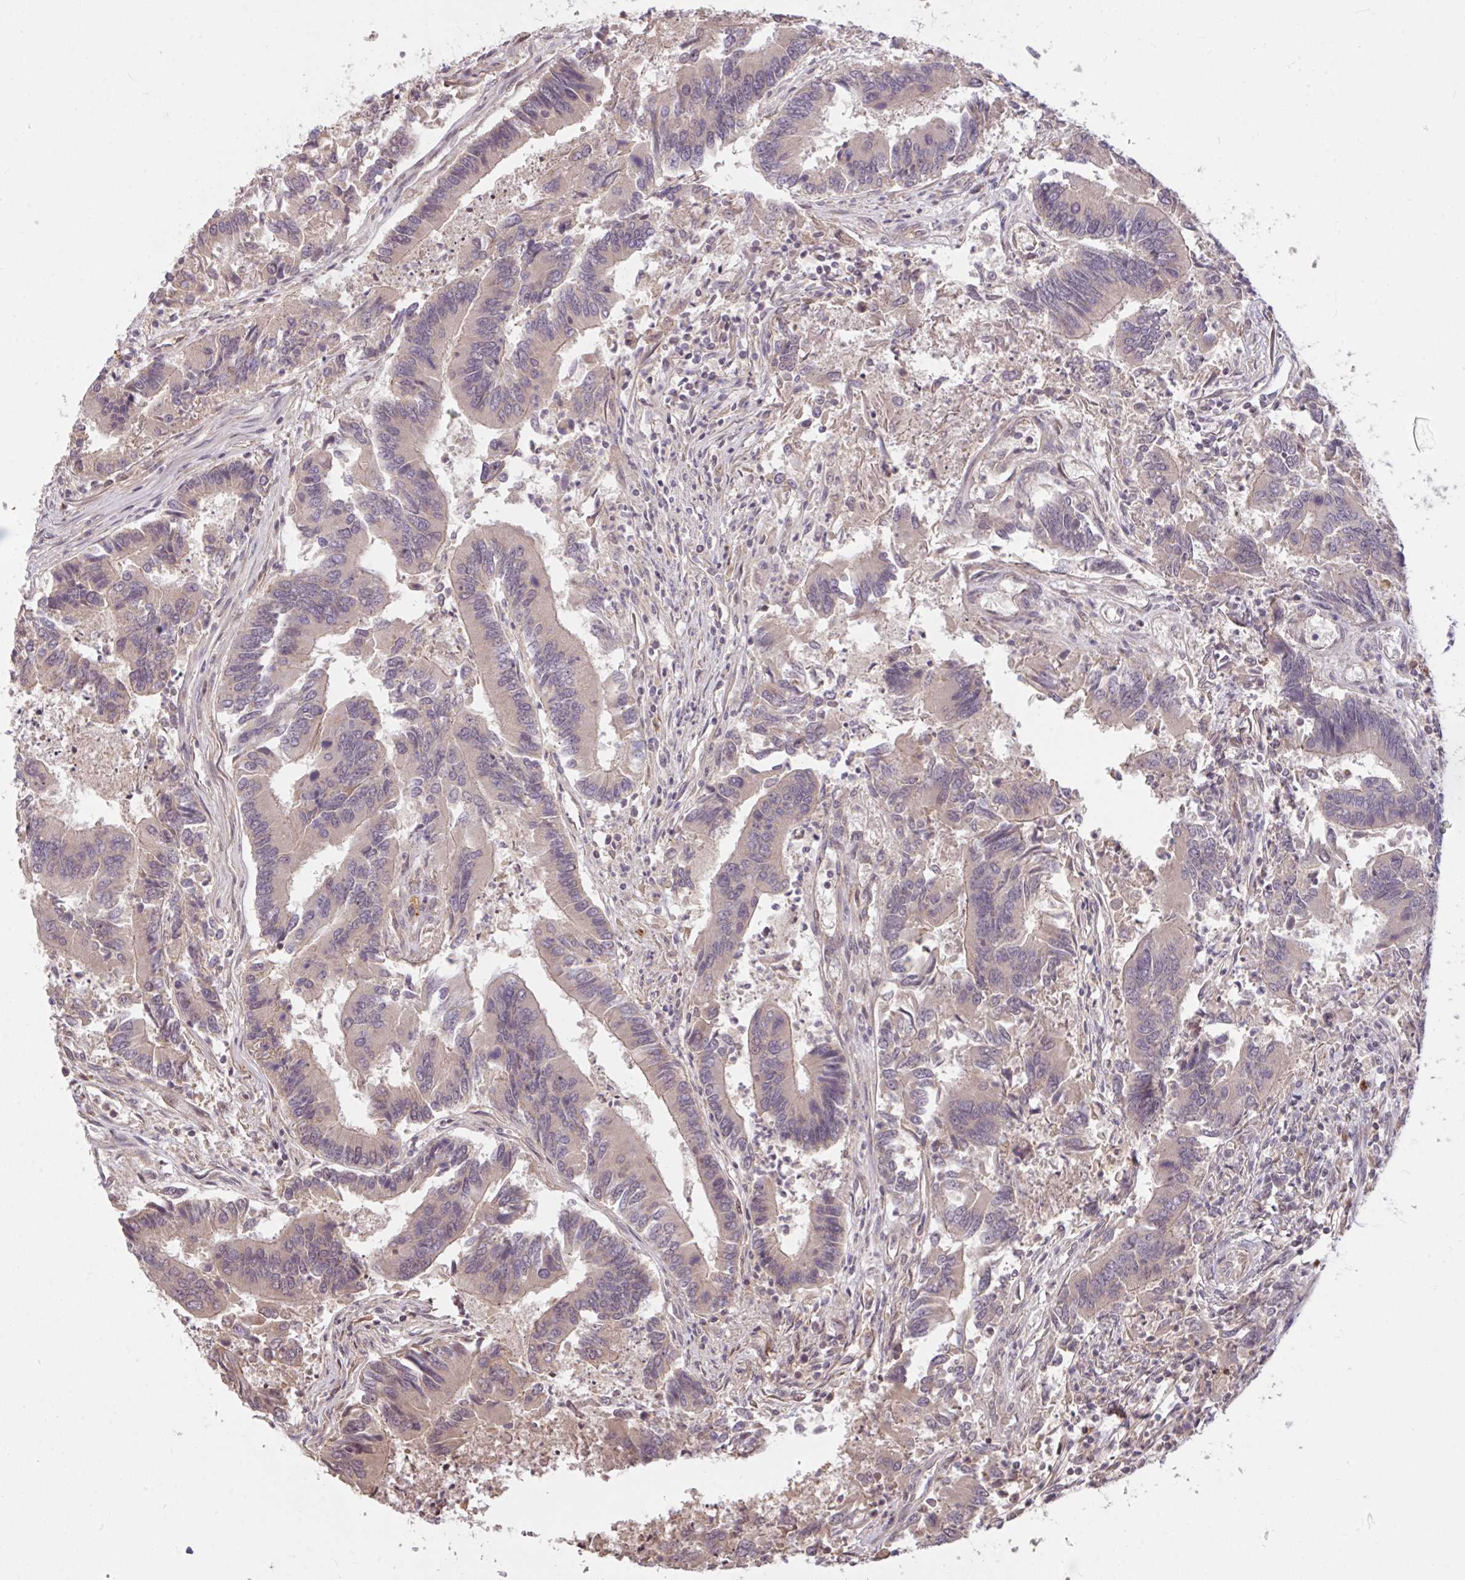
{"staining": {"intensity": "negative", "quantity": "none", "location": "none"}, "tissue": "colorectal cancer", "cell_type": "Tumor cells", "image_type": "cancer", "snomed": [{"axis": "morphology", "description": "Adenocarcinoma, NOS"}, {"axis": "topography", "description": "Colon"}], "caption": "Immunohistochemical staining of human colorectal adenocarcinoma shows no significant expression in tumor cells. Brightfield microscopy of immunohistochemistry stained with DAB (3,3'-diaminobenzidine) (brown) and hematoxylin (blue), captured at high magnification.", "gene": "FCER1A", "patient": {"sex": "female", "age": 67}}